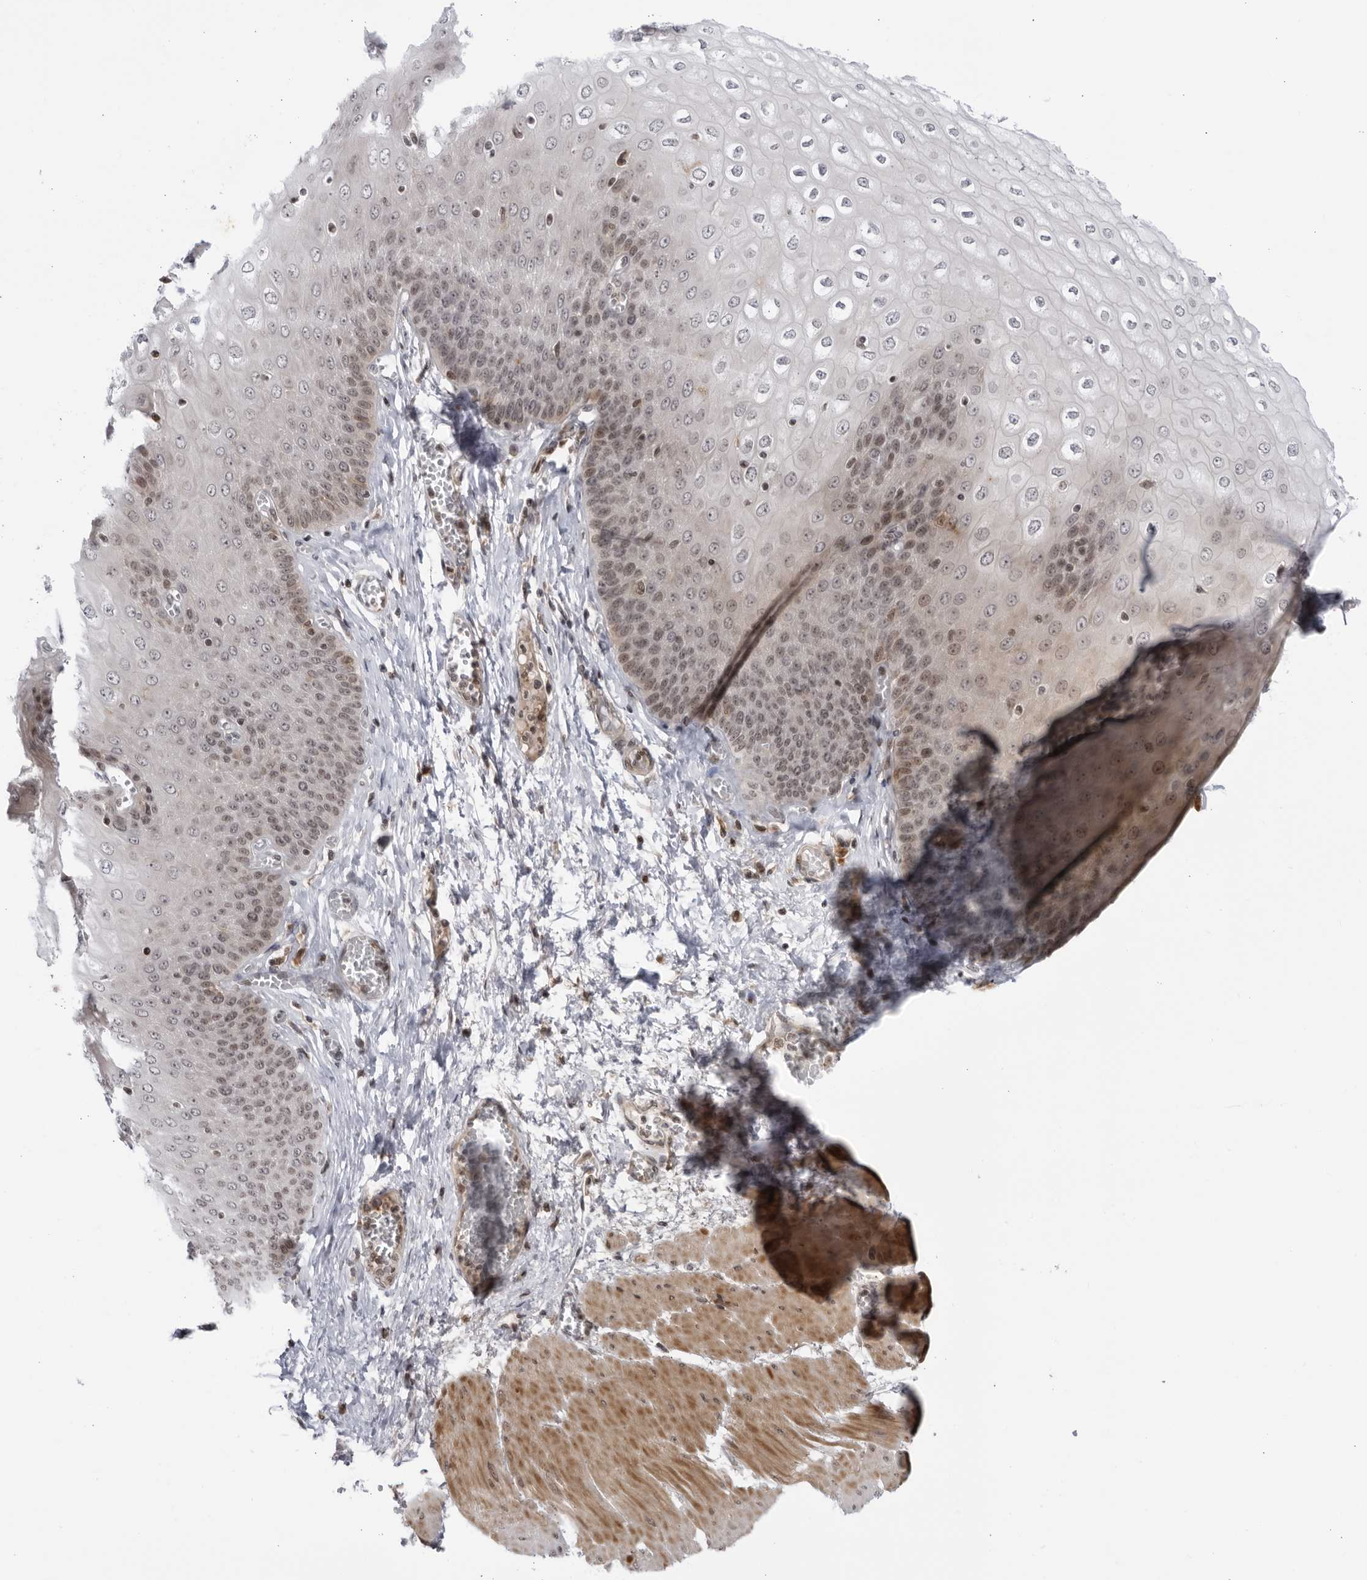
{"staining": {"intensity": "moderate", "quantity": "25%-75%", "location": "nuclear"}, "tissue": "esophagus", "cell_type": "Squamous epithelial cells", "image_type": "normal", "snomed": [{"axis": "morphology", "description": "Normal tissue, NOS"}, {"axis": "topography", "description": "Esophagus"}], "caption": "Protein staining by IHC reveals moderate nuclear staining in about 25%-75% of squamous epithelial cells in unremarkable esophagus. (IHC, brightfield microscopy, high magnification).", "gene": "DTL", "patient": {"sex": "male", "age": 60}}